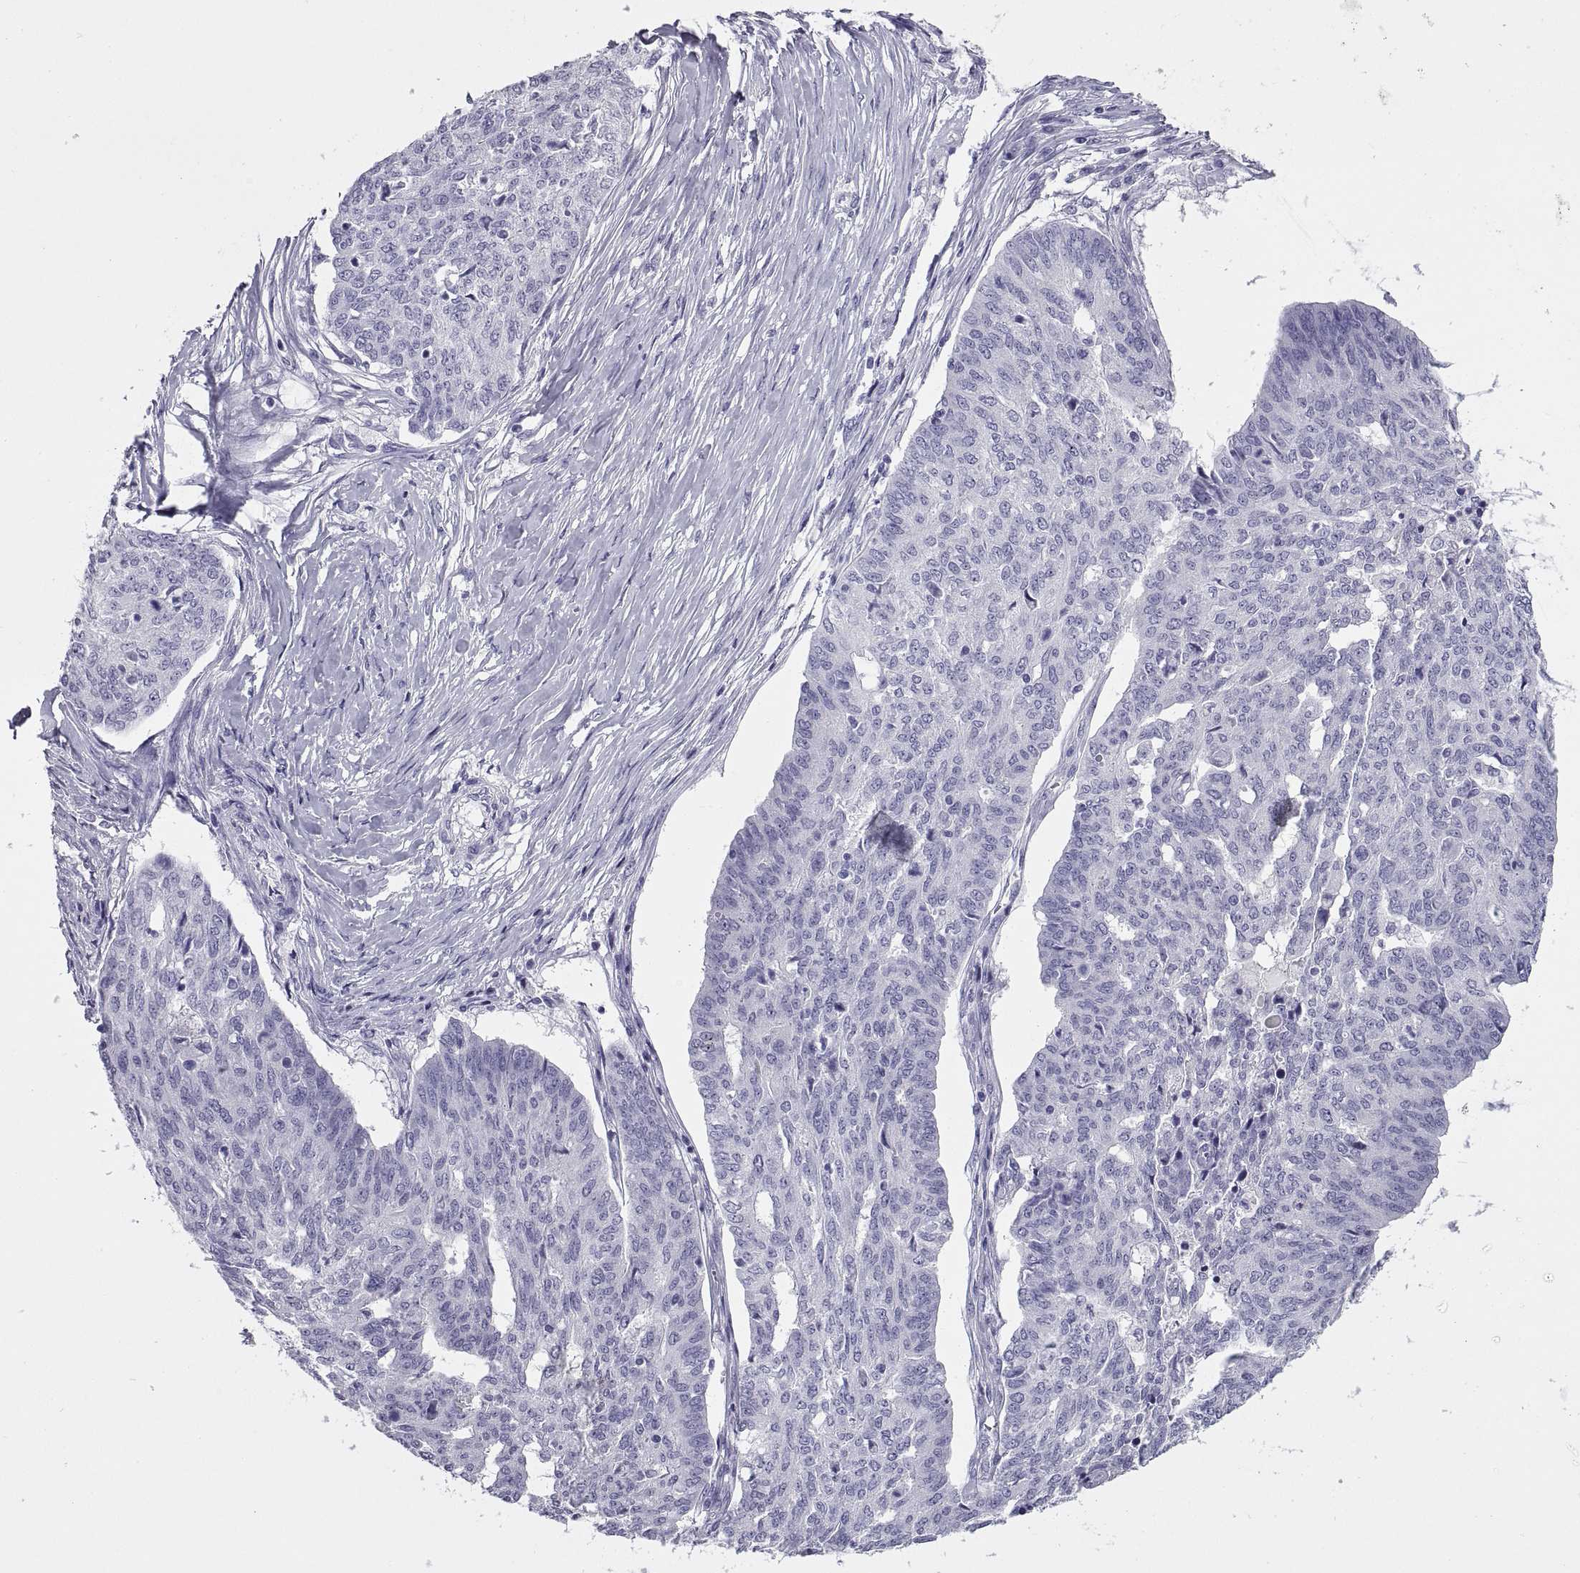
{"staining": {"intensity": "negative", "quantity": "none", "location": "none"}, "tissue": "ovarian cancer", "cell_type": "Tumor cells", "image_type": "cancer", "snomed": [{"axis": "morphology", "description": "Cystadenocarcinoma, serous, NOS"}, {"axis": "topography", "description": "Ovary"}], "caption": "Tumor cells show no significant protein positivity in serous cystadenocarcinoma (ovarian).", "gene": "RGS20", "patient": {"sex": "female", "age": 67}}